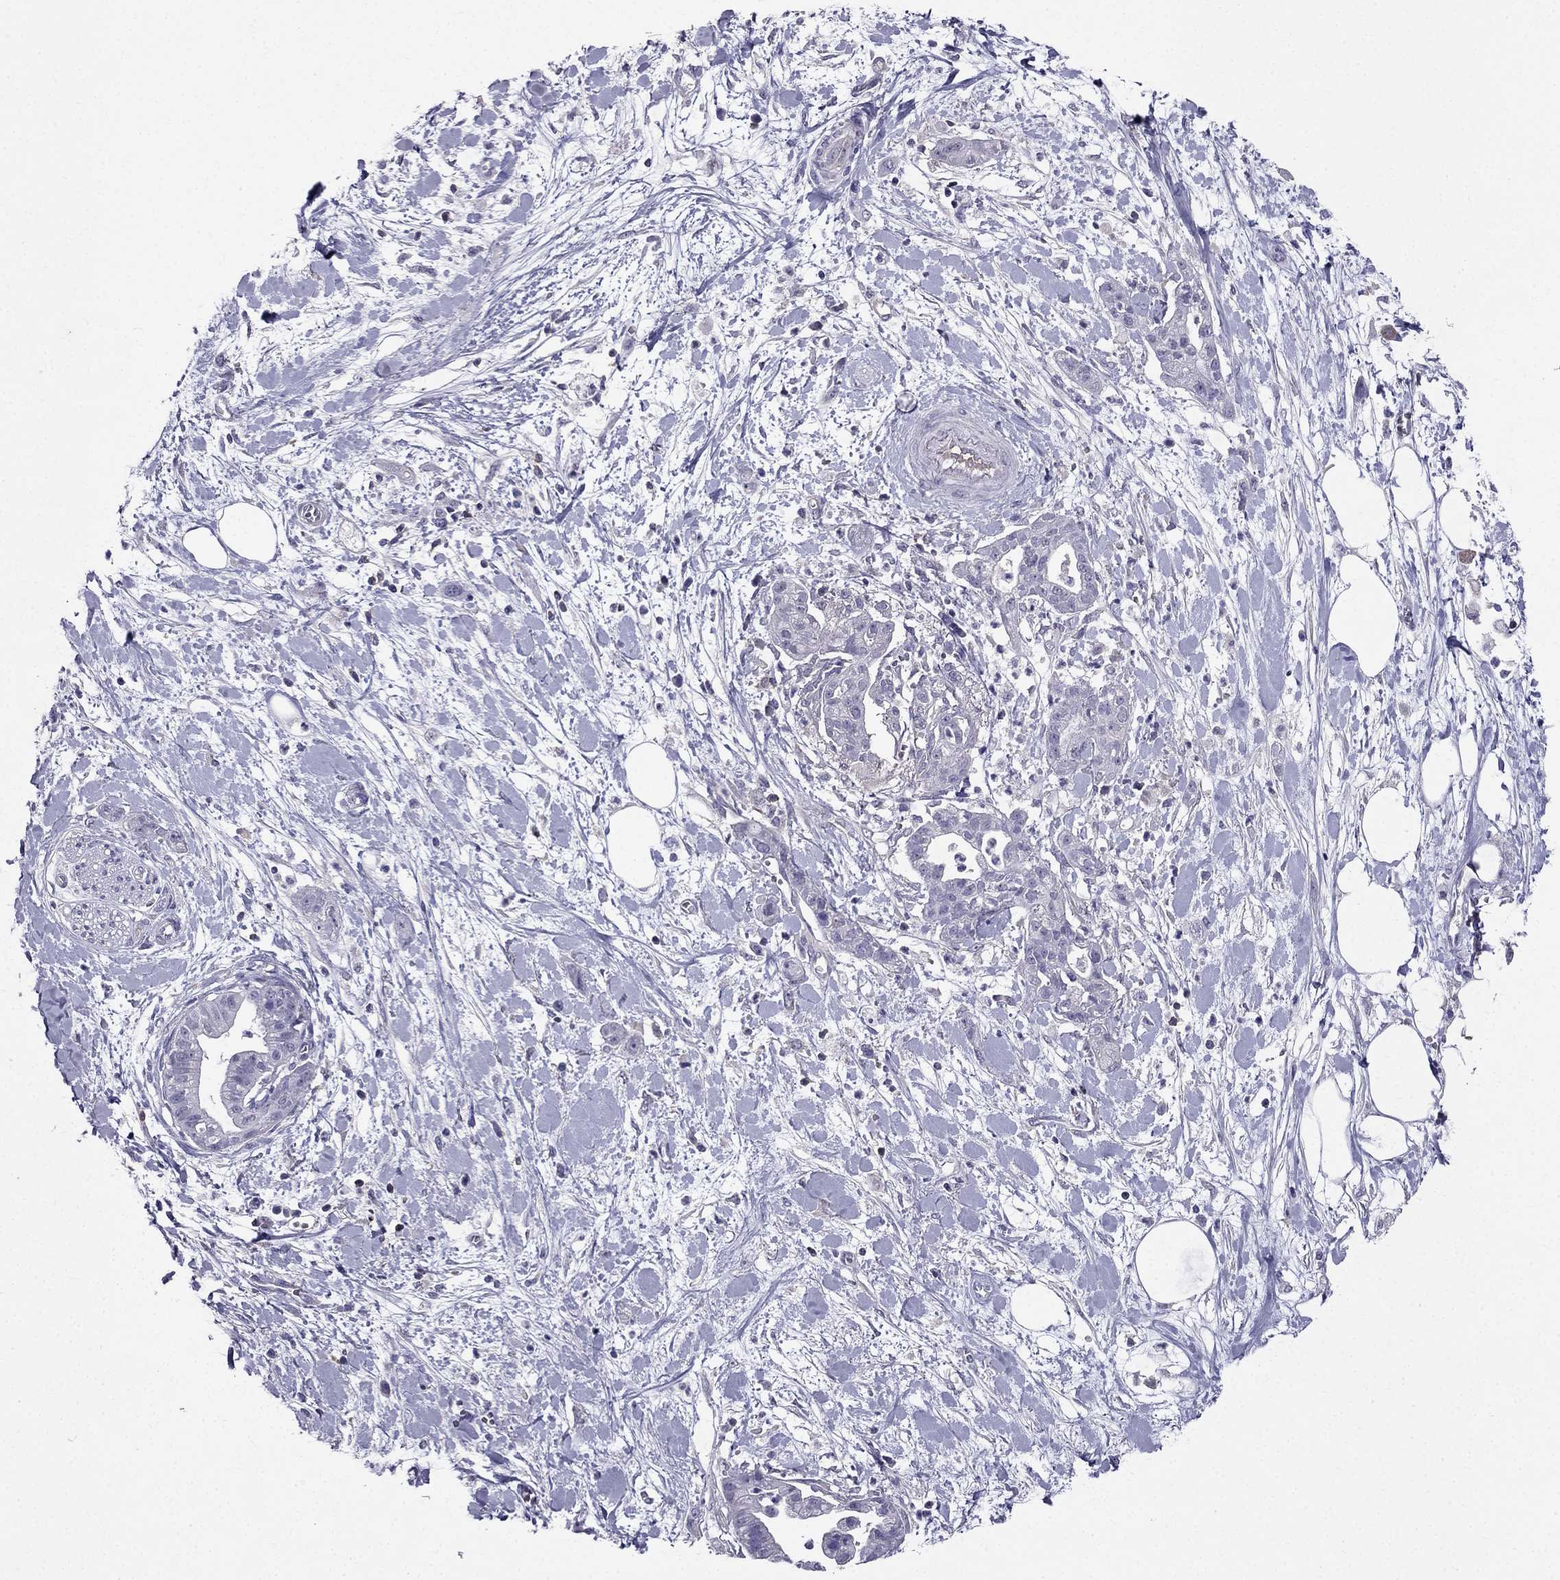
{"staining": {"intensity": "negative", "quantity": "none", "location": "none"}, "tissue": "pancreatic cancer", "cell_type": "Tumor cells", "image_type": "cancer", "snomed": [{"axis": "morphology", "description": "Normal tissue, NOS"}, {"axis": "morphology", "description": "Adenocarcinoma, NOS"}, {"axis": "topography", "description": "Lymph node"}, {"axis": "topography", "description": "Pancreas"}], "caption": "An IHC histopathology image of pancreatic cancer (adenocarcinoma) is shown. There is no staining in tumor cells of pancreatic cancer (adenocarcinoma).", "gene": "AAK1", "patient": {"sex": "female", "age": 58}}